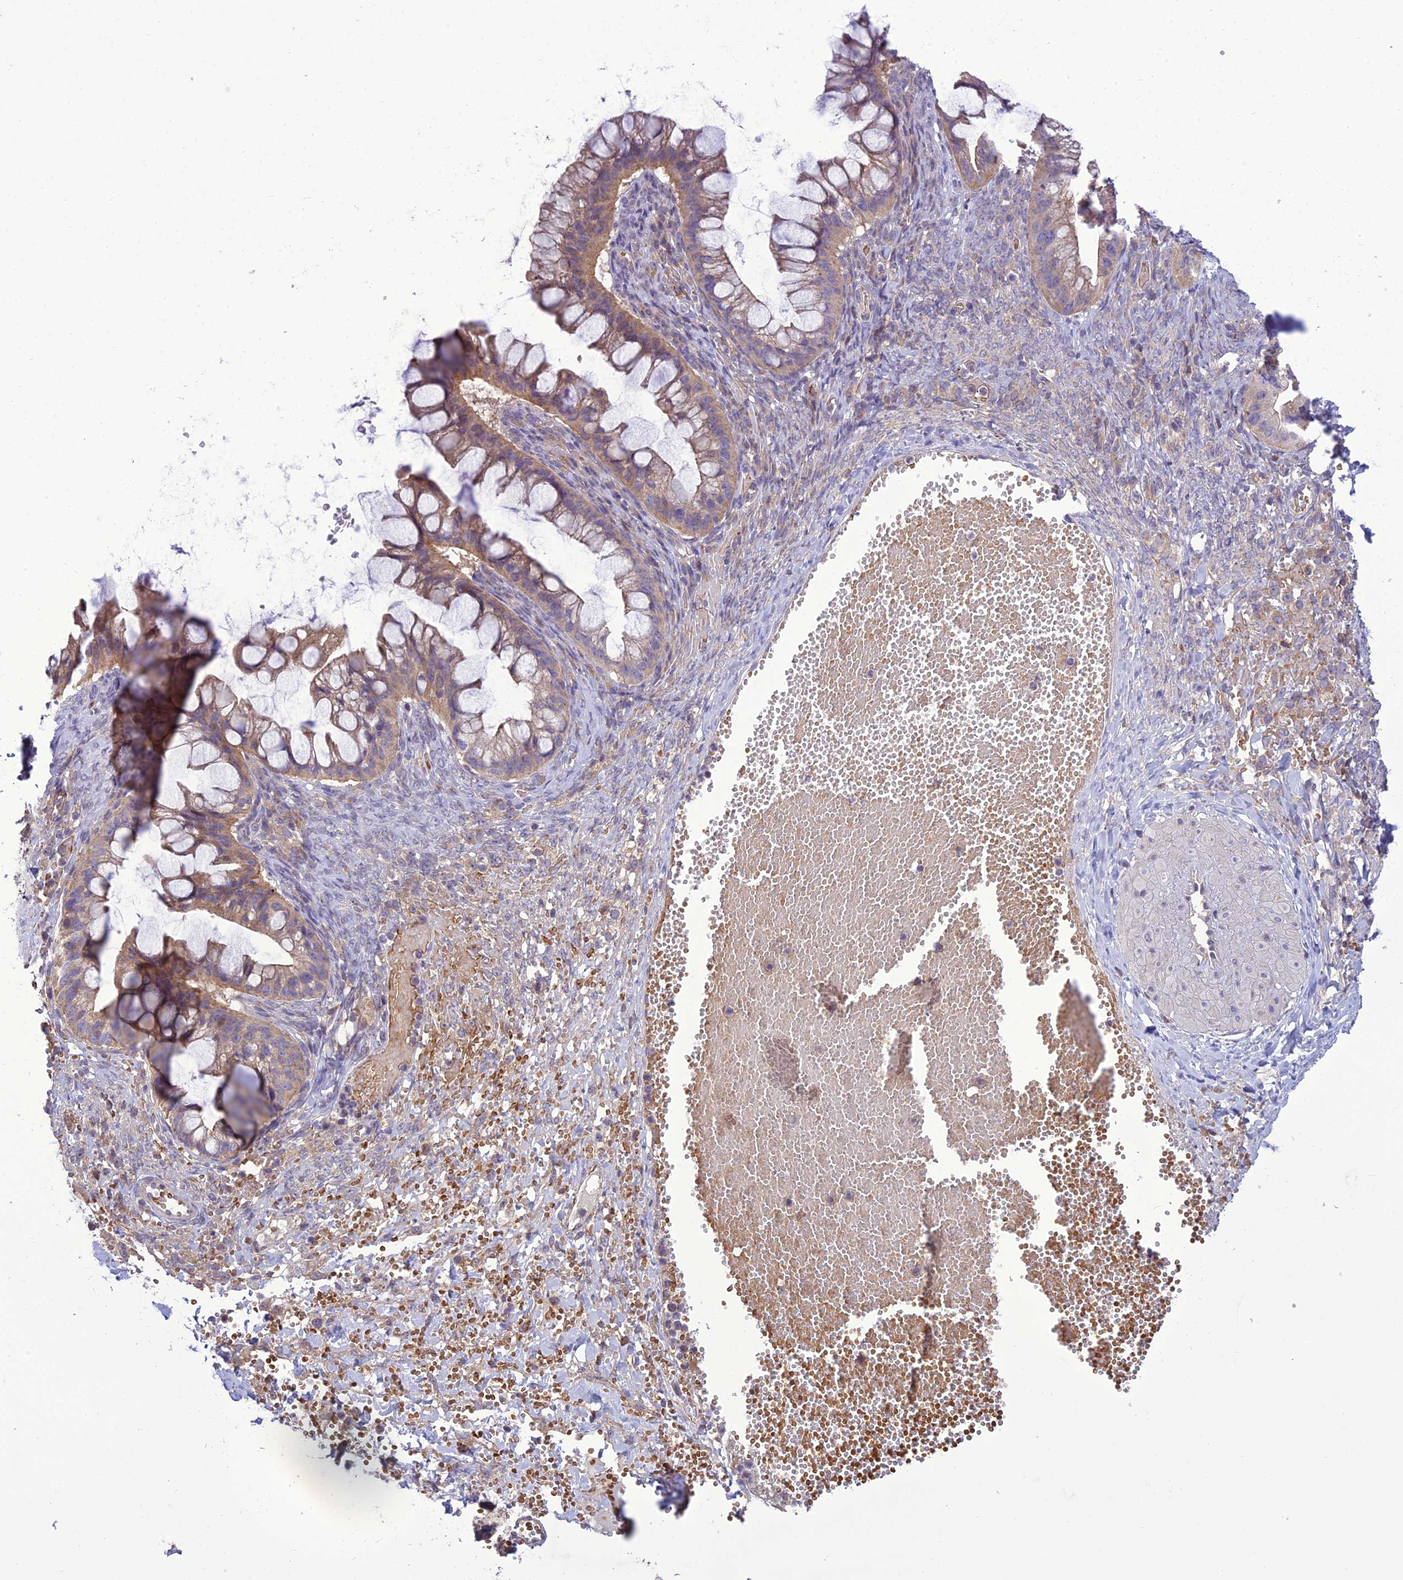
{"staining": {"intensity": "moderate", "quantity": ">75%", "location": "cytoplasmic/membranous"}, "tissue": "ovarian cancer", "cell_type": "Tumor cells", "image_type": "cancer", "snomed": [{"axis": "morphology", "description": "Cystadenocarcinoma, mucinous, NOS"}, {"axis": "topography", "description": "Ovary"}], "caption": "This micrograph shows immunohistochemistry staining of human ovarian cancer (mucinous cystadenocarcinoma), with medium moderate cytoplasmic/membranous expression in about >75% of tumor cells.", "gene": "TBC1D24", "patient": {"sex": "female", "age": 73}}